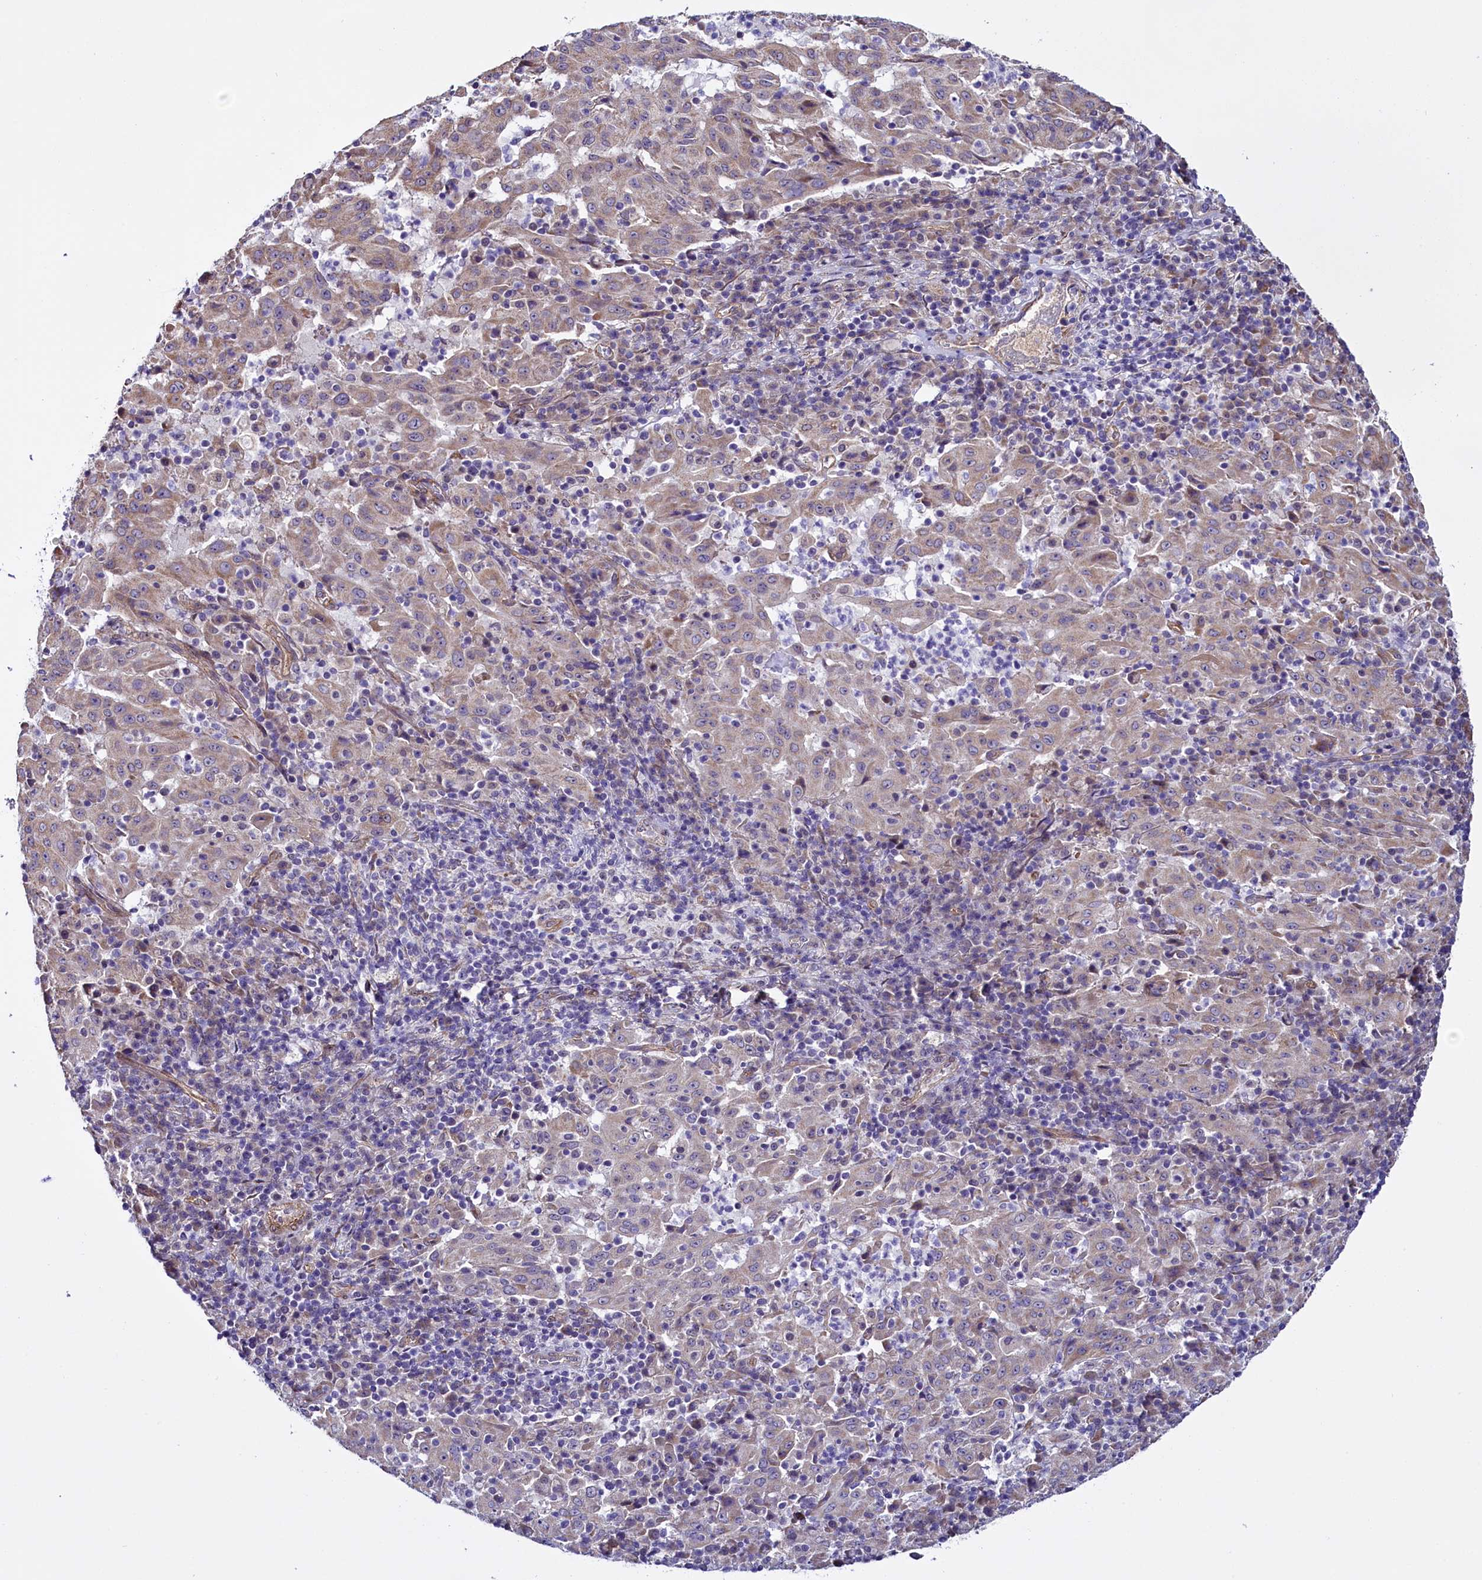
{"staining": {"intensity": "weak", "quantity": "<25%", "location": "cytoplasmic/membranous"}, "tissue": "pancreatic cancer", "cell_type": "Tumor cells", "image_type": "cancer", "snomed": [{"axis": "morphology", "description": "Adenocarcinoma, NOS"}, {"axis": "topography", "description": "Pancreas"}], "caption": "This is an immunohistochemistry (IHC) photomicrograph of human pancreatic cancer. There is no positivity in tumor cells.", "gene": "UACA", "patient": {"sex": "male", "age": 63}}